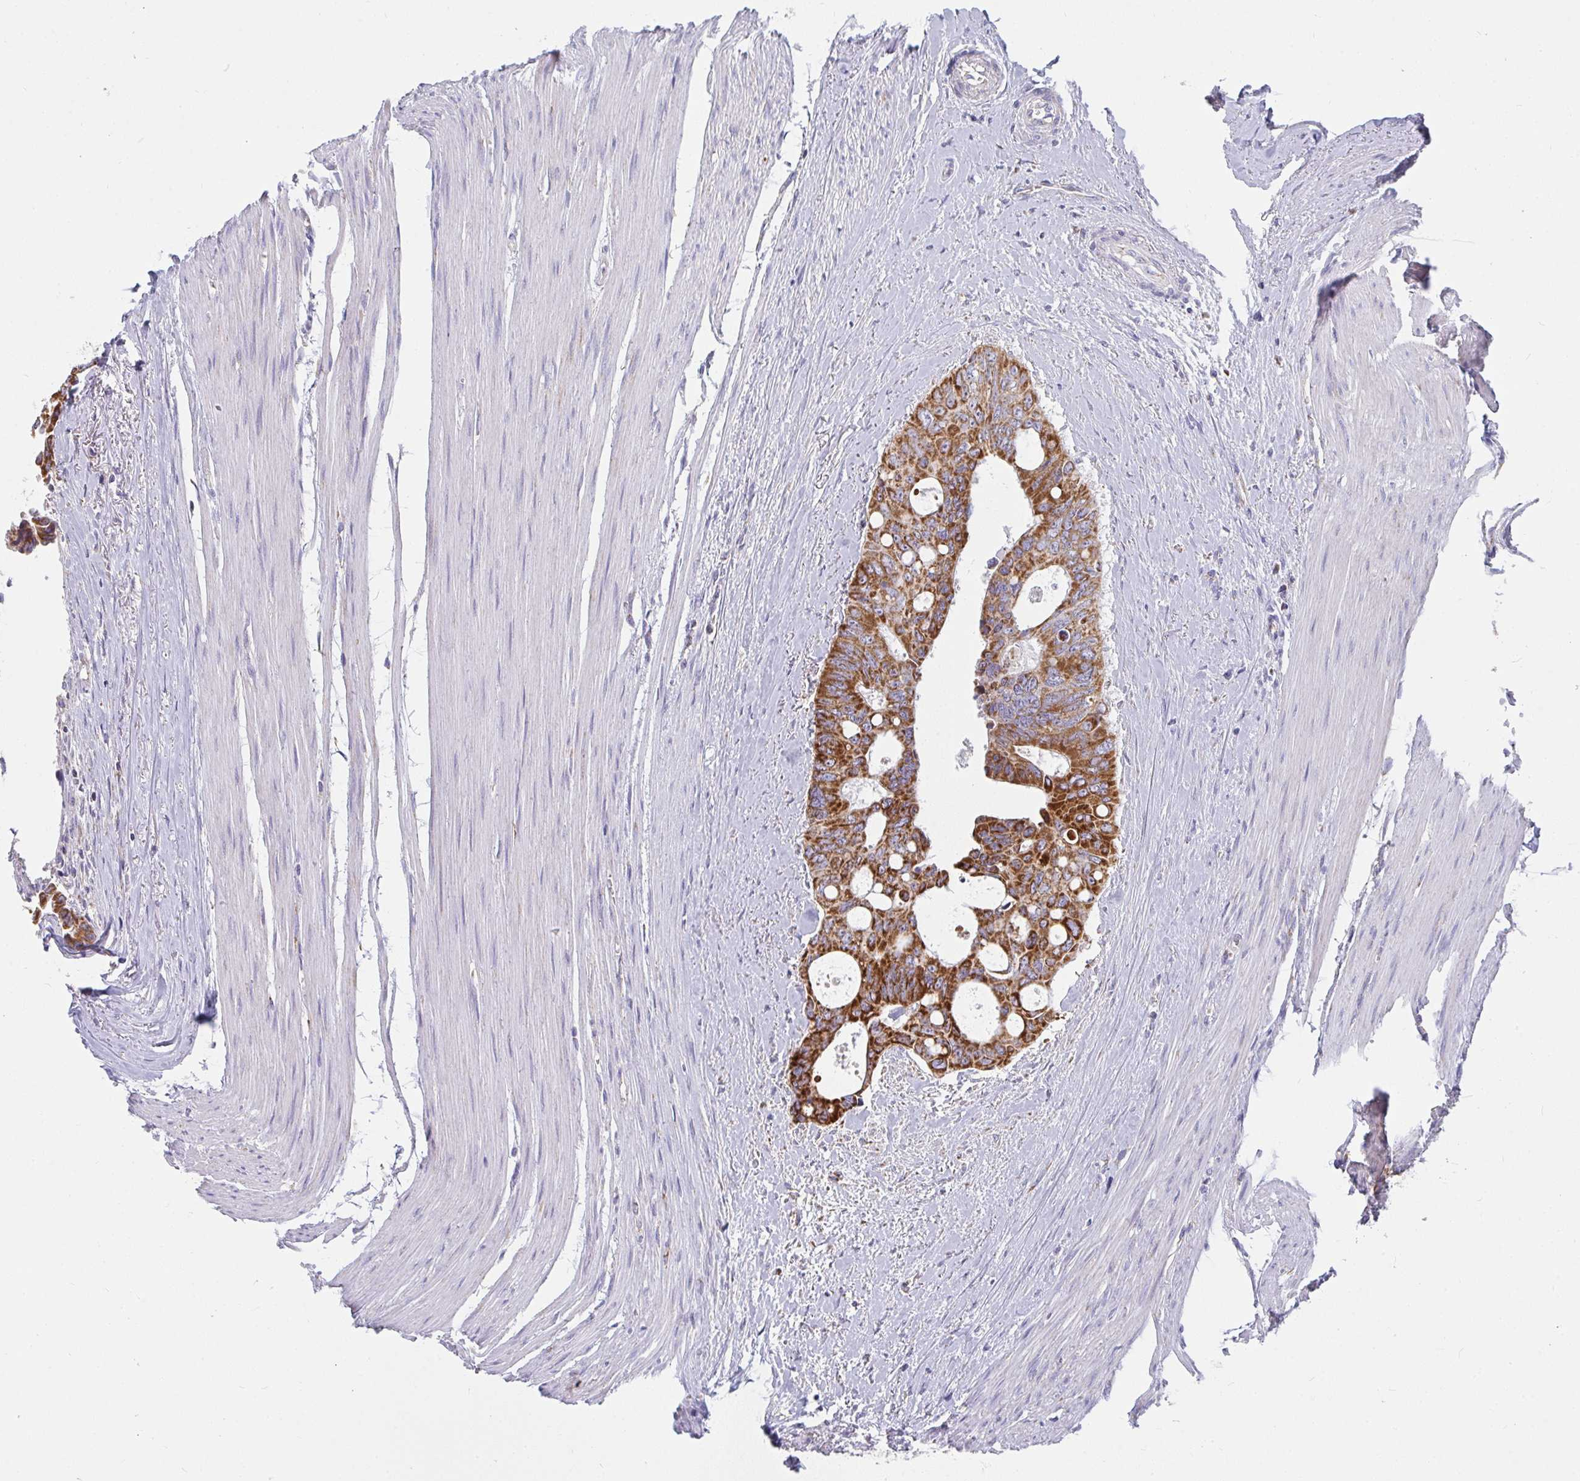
{"staining": {"intensity": "strong", "quantity": "25%-75%", "location": "cytoplasmic/membranous"}, "tissue": "colorectal cancer", "cell_type": "Tumor cells", "image_type": "cancer", "snomed": [{"axis": "morphology", "description": "Adenocarcinoma, NOS"}, {"axis": "topography", "description": "Rectum"}], "caption": "Colorectal cancer (adenocarcinoma) was stained to show a protein in brown. There is high levels of strong cytoplasmic/membranous staining in about 25%-75% of tumor cells.", "gene": "FAHD1", "patient": {"sex": "male", "age": 76}}